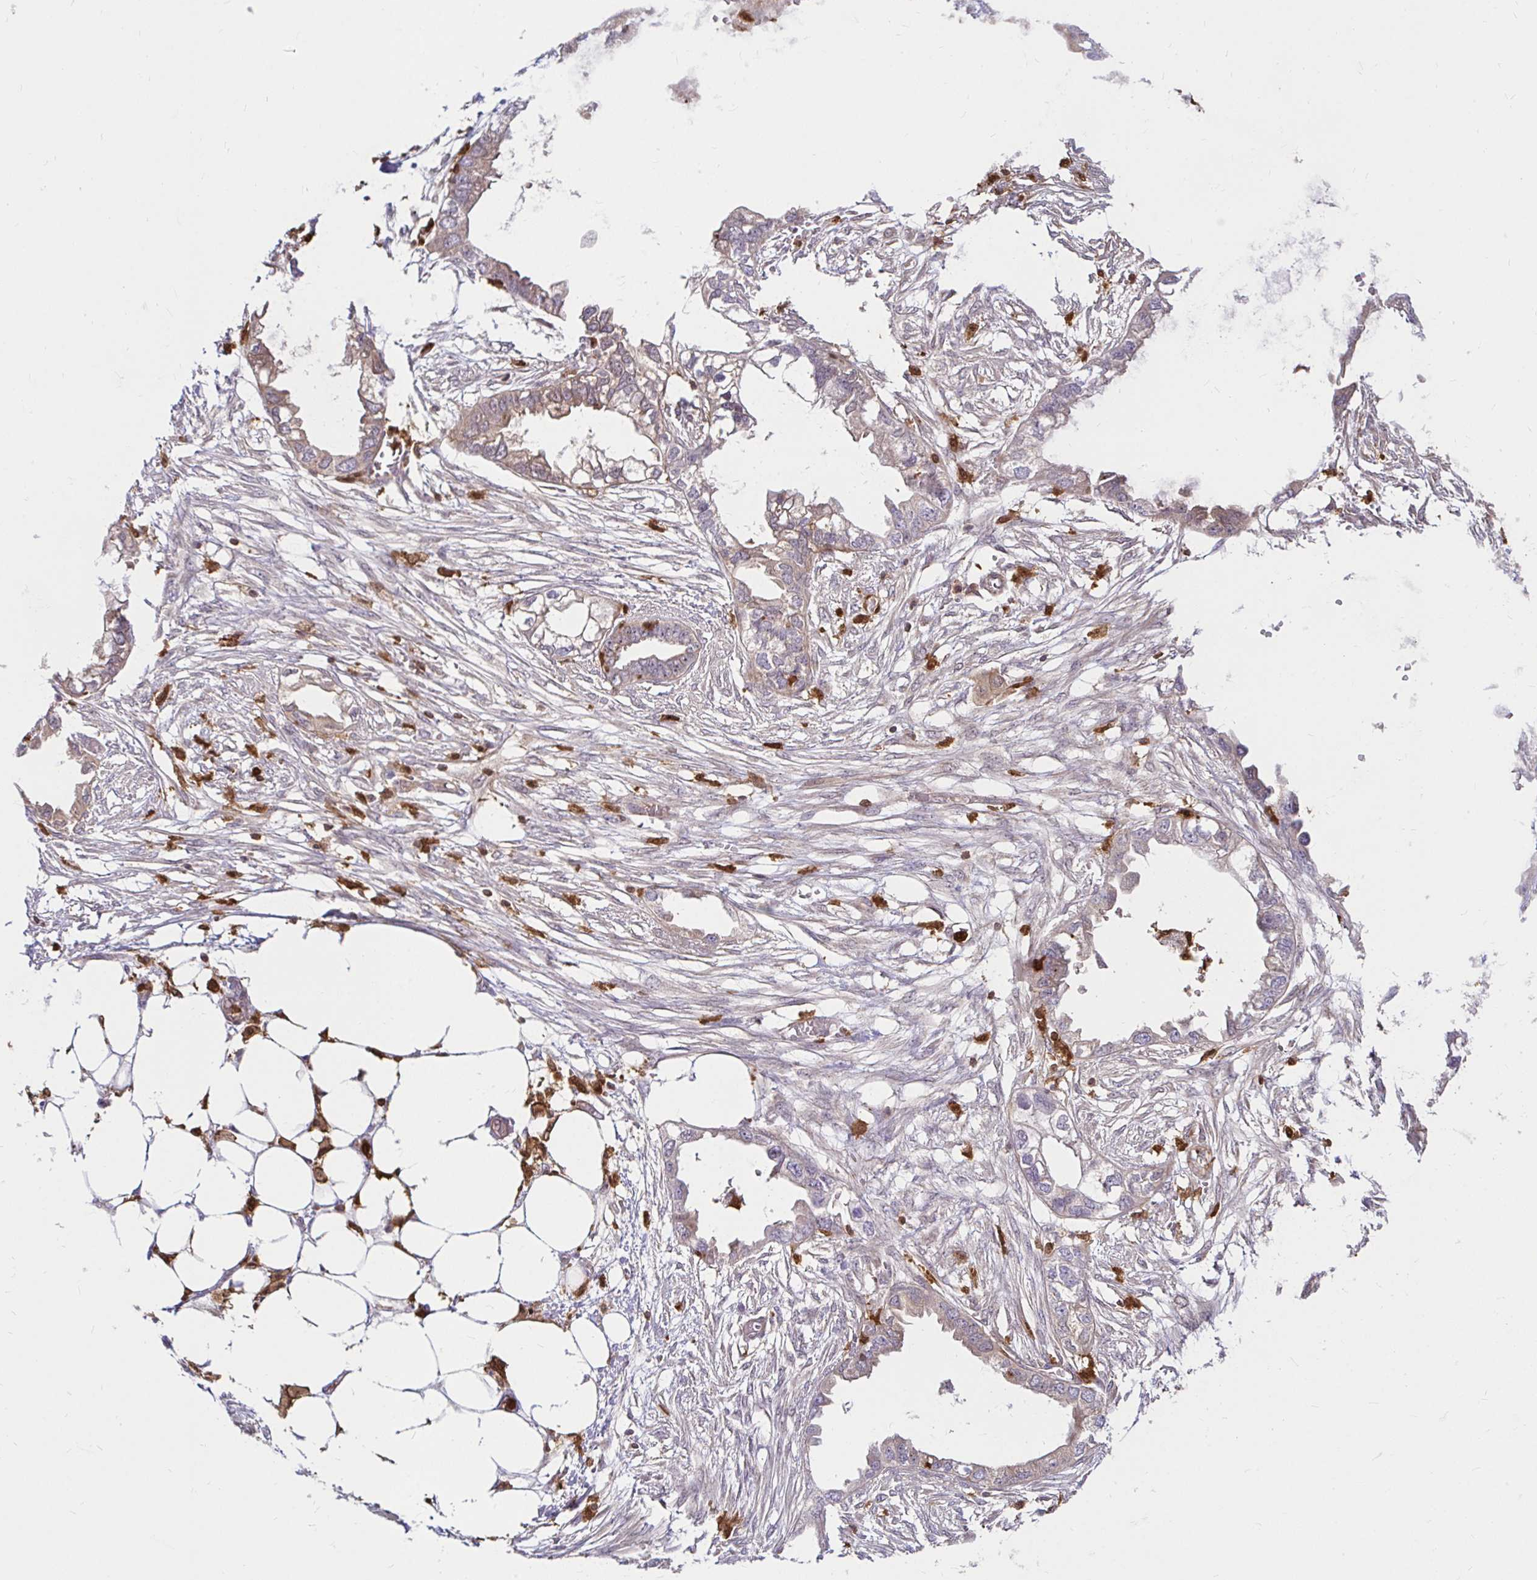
{"staining": {"intensity": "weak", "quantity": "25%-75%", "location": "cytoplasmic/membranous"}, "tissue": "endometrial cancer", "cell_type": "Tumor cells", "image_type": "cancer", "snomed": [{"axis": "morphology", "description": "Adenocarcinoma, NOS"}, {"axis": "morphology", "description": "Adenocarcinoma, metastatic, NOS"}, {"axis": "topography", "description": "Adipose tissue"}, {"axis": "topography", "description": "Endometrium"}], "caption": "This micrograph demonstrates metastatic adenocarcinoma (endometrial) stained with IHC to label a protein in brown. The cytoplasmic/membranous of tumor cells show weak positivity for the protein. Nuclei are counter-stained blue.", "gene": "PYCARD", "patient": {"sex": "female", "age": 67}}